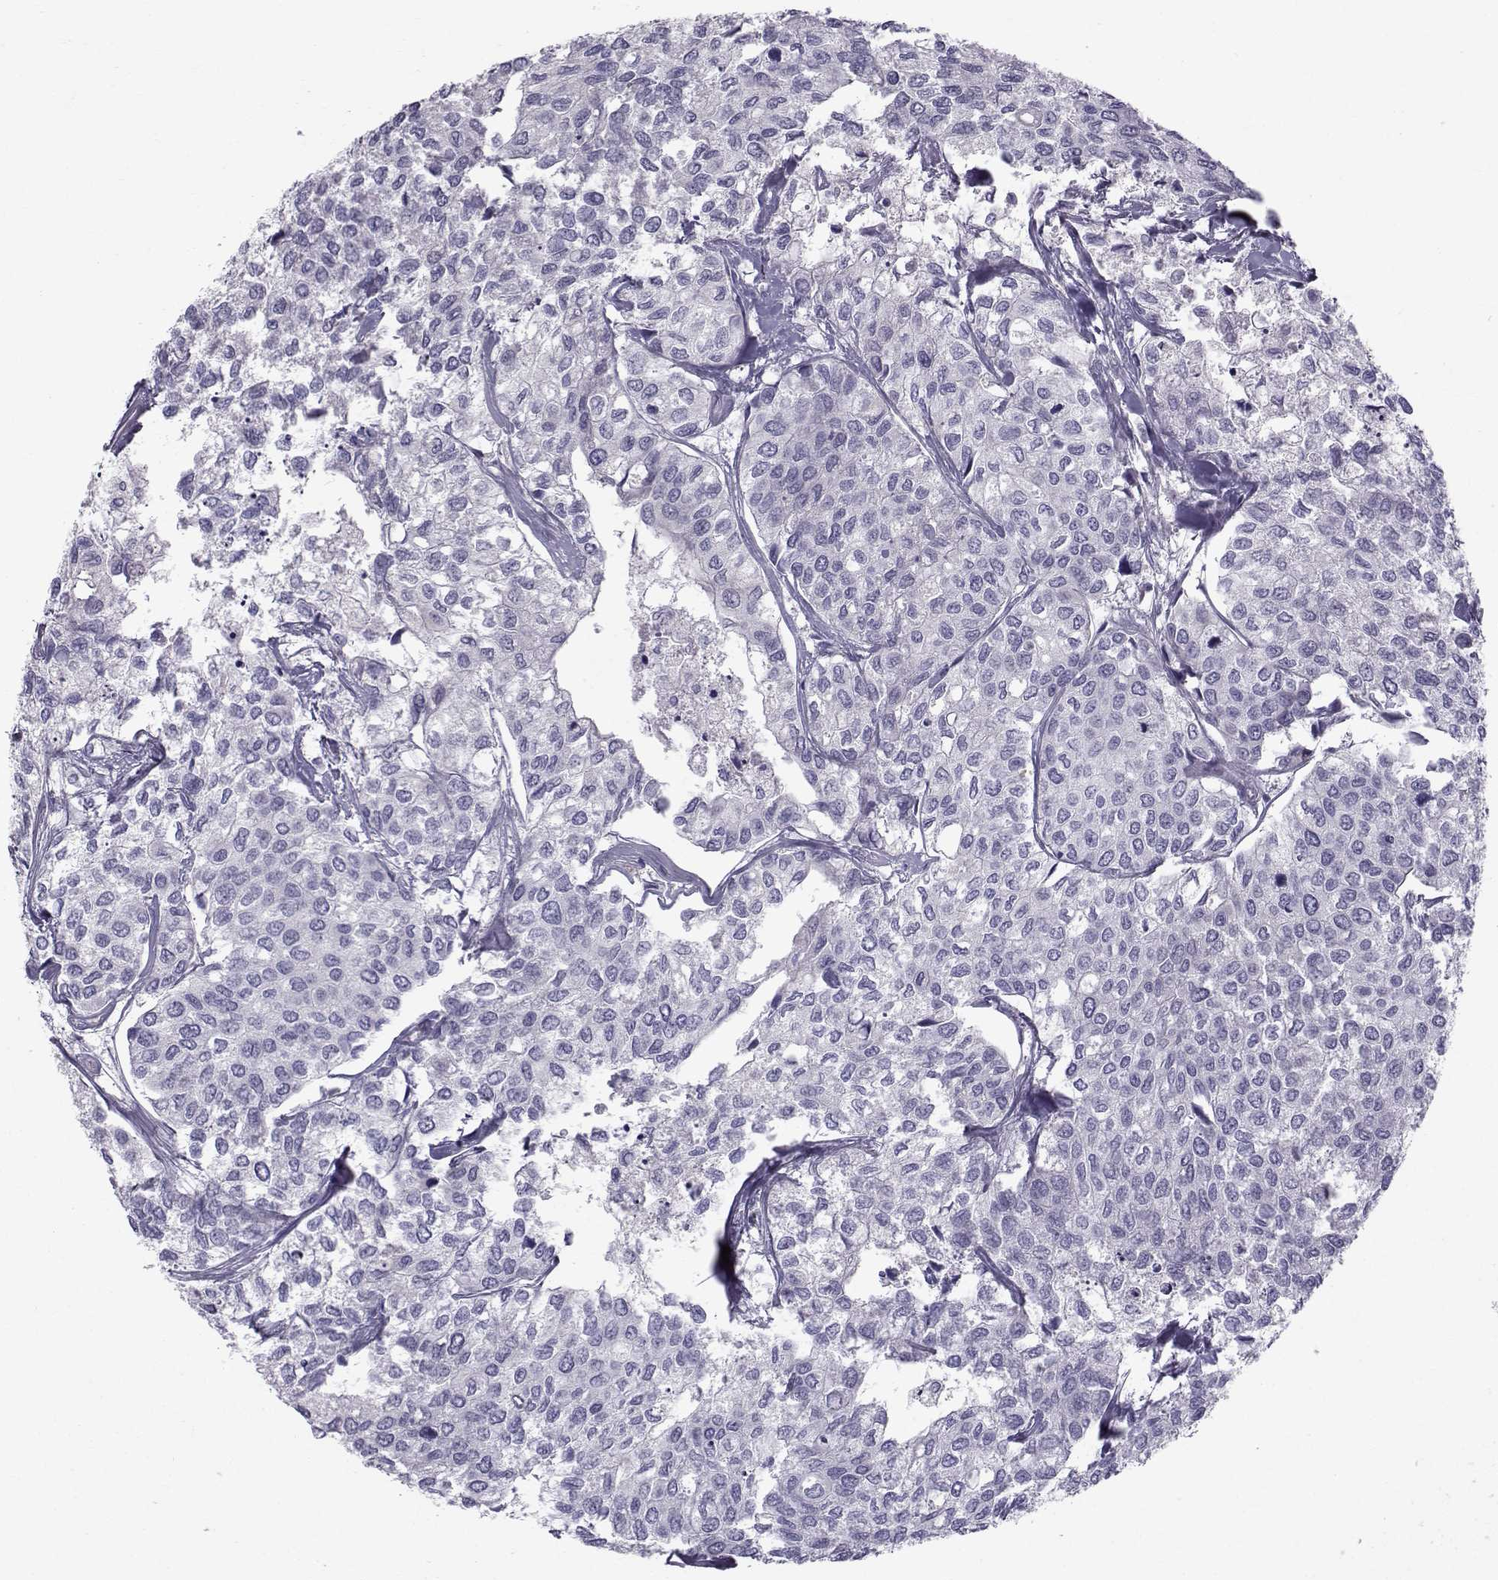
{"staining": {"intensity": "negative", "quantity": "none", "location": "none"}, "tissue": "urothelial cancer", "cell_type": "Tumor cells", "image_type": "cancer", "snomed": [{"axis": "morphology", "description": "Urothelial carcinoma, High grade"}, {"axis": "topography", "description": "Urinary bladder"}], "caption": "Immunohistochemistry (IHC) histopathology image of neoplastic tissue: urothelial cancer stained with DAB (3,3'-diaminobenzidine) reveals no significant protein staining in tumor cells. The staining is performed using DAB brown chromogen with nuclei counter-stained in using hematoxylin.", "gene": "QPCT", "patient": {"sex": "male", "age": 73}}